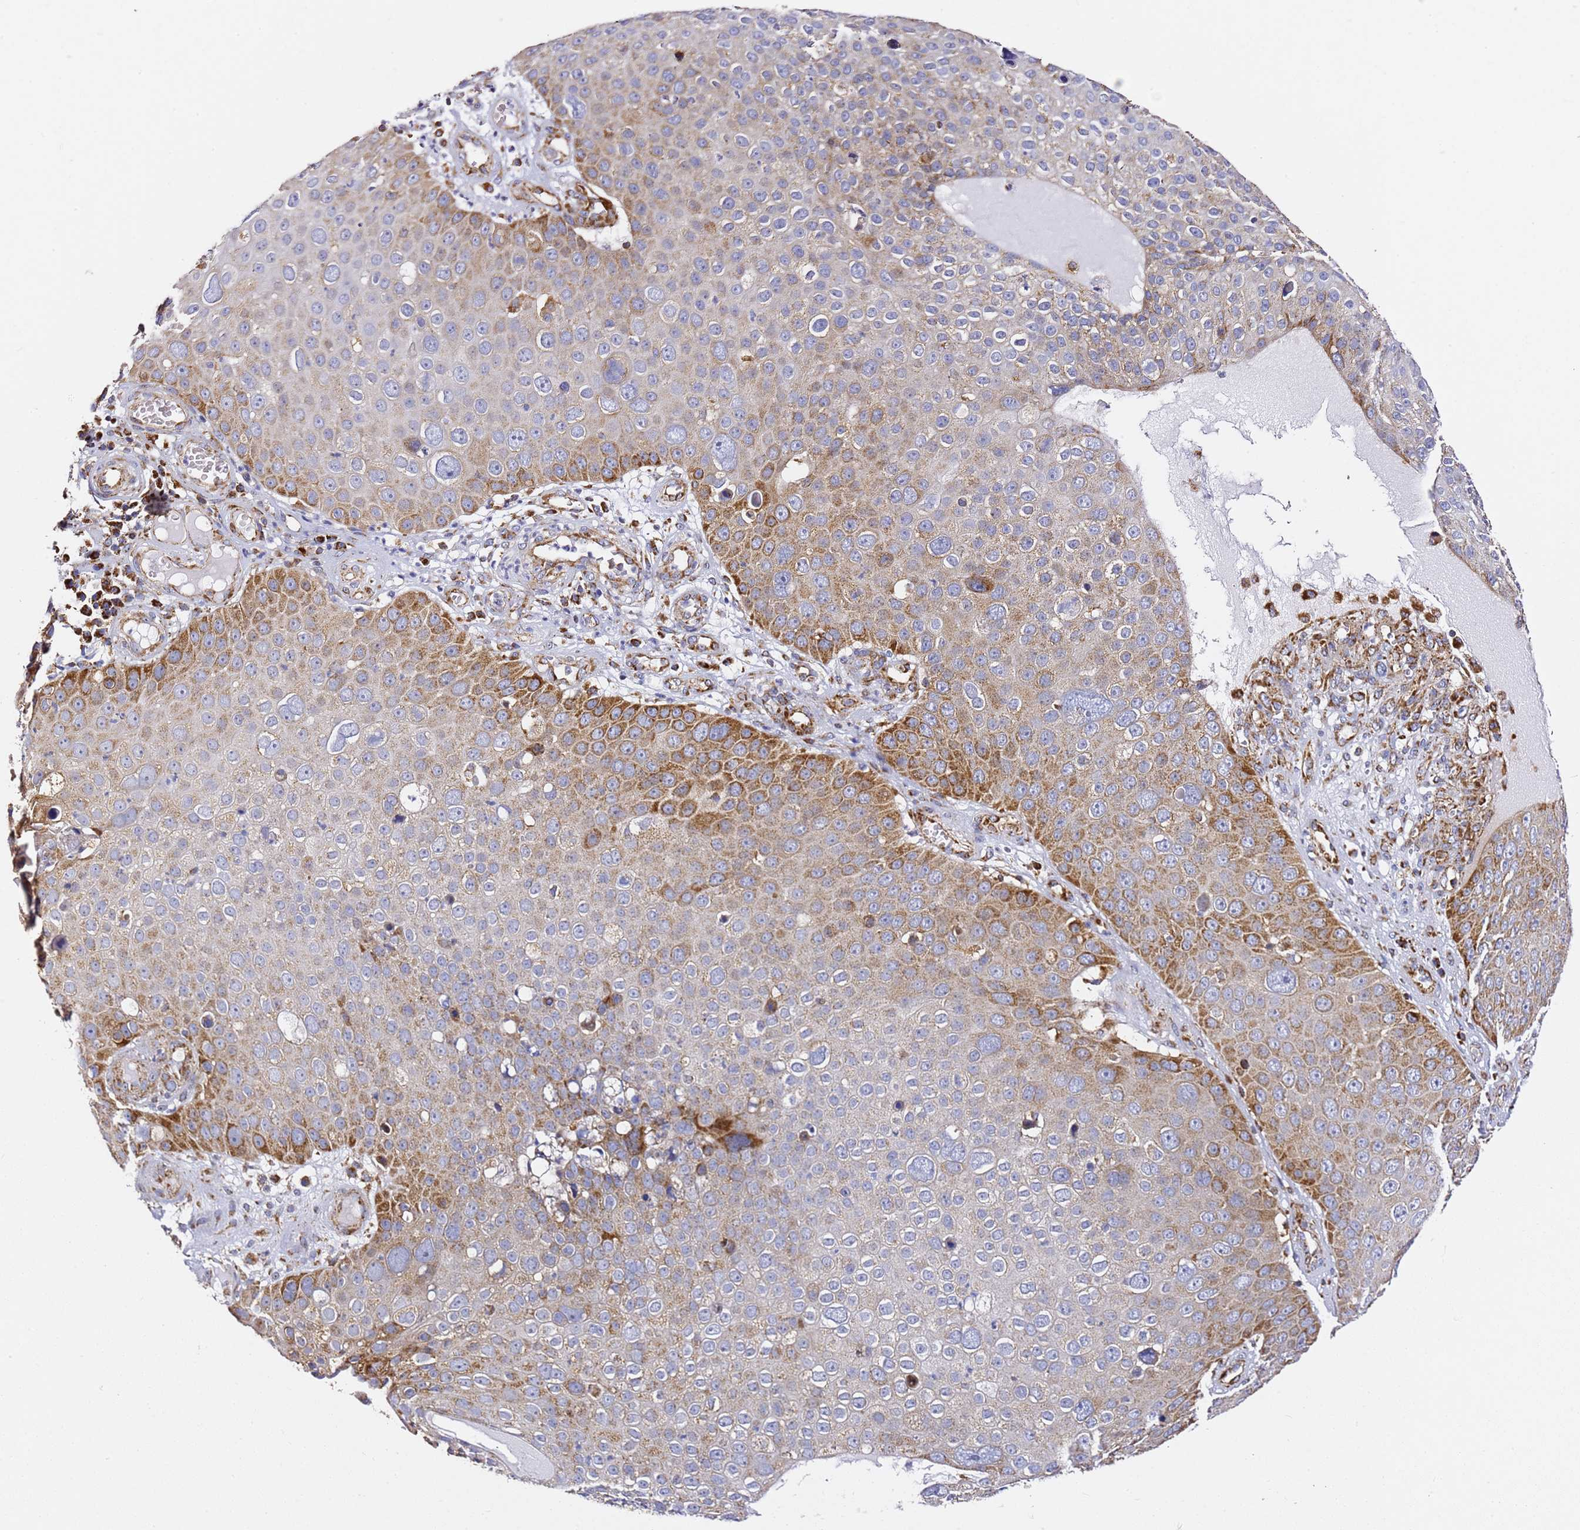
{"staining": {"intensity": "moderate", "quantity": "25%-75%", "location": "cytoplasmic/membranous"}, "tissue": "skin cancer", "cell_type": "Tumor cells", "image_type": "cancer", "snomed": [{"axis": "morphology", "description": "Squamous cell carcinoma, NOS"}, {"axis": "topography", "description": "Skin"}], "caption": "Moderate cytoplasmic/membranous staining is present in about 25%-75% of tumor cells in skin cancer (squamous cell carcinoma).", "gene": "NDUFA3", "patient": {"sex": "male", "age": 71}}